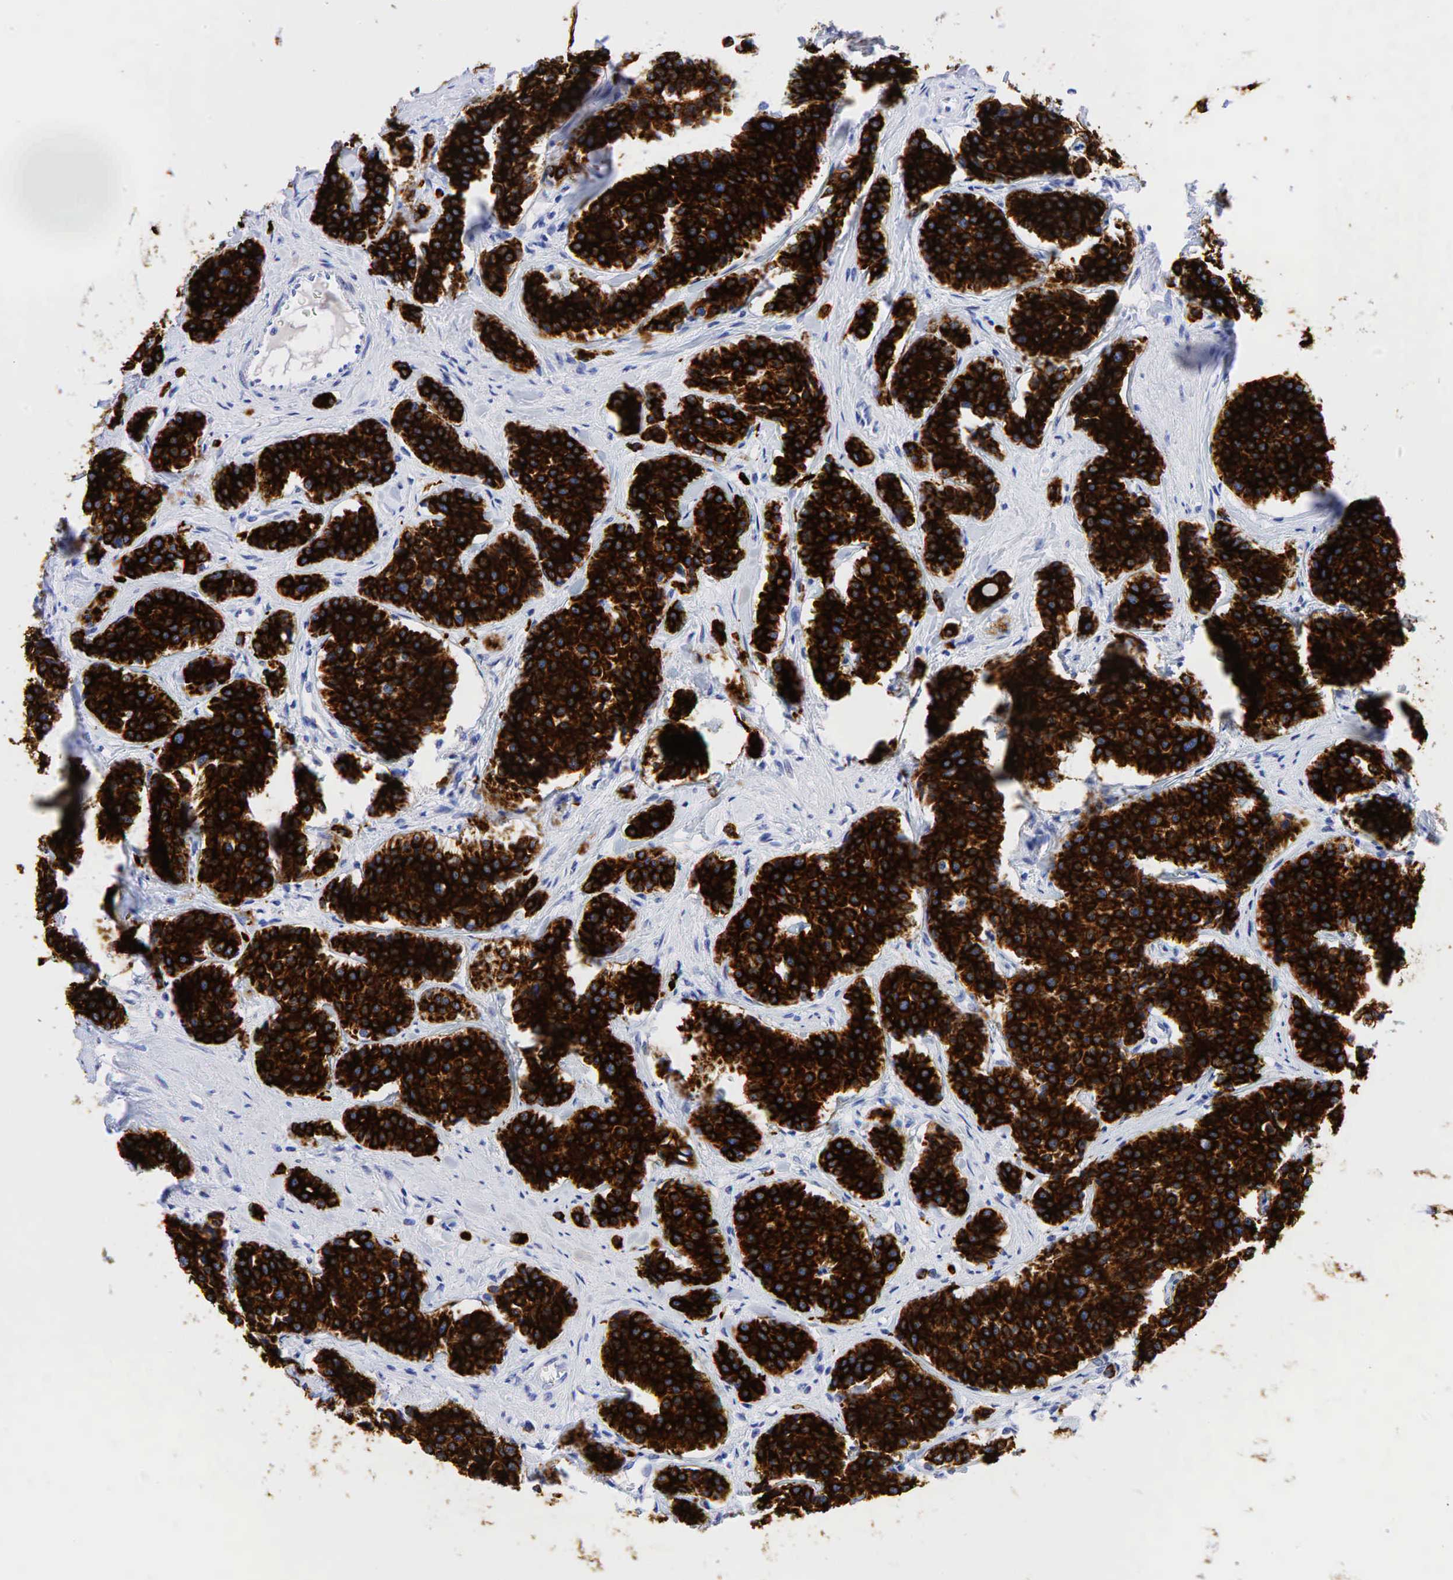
{"staining": {"intensity": "strong", "quantity": ">75%", "location": "cytoplasmic/membranous"}, "tissue": "carcinoid", "cell_type": "Tumor cells", "image_type": "cancer", "snomed": [{"axis": "morphology", "description": "Carcinoid, malignant, NOS"}, {"axis": "topography", "description": "Small intestine"}], "caption": "A high amount of strong cytoplasmic/membranous expression is seen in approximately >75% of tumor cells in malignant carcinoid tissue. The staining was performed using DAB to visualize the protein expression in brown, while the nuclei were stained in blue with hematoxylin (Magnification: 20x).", "gene": "KRT18", "patient": {"sex": "male", "age": 60}}